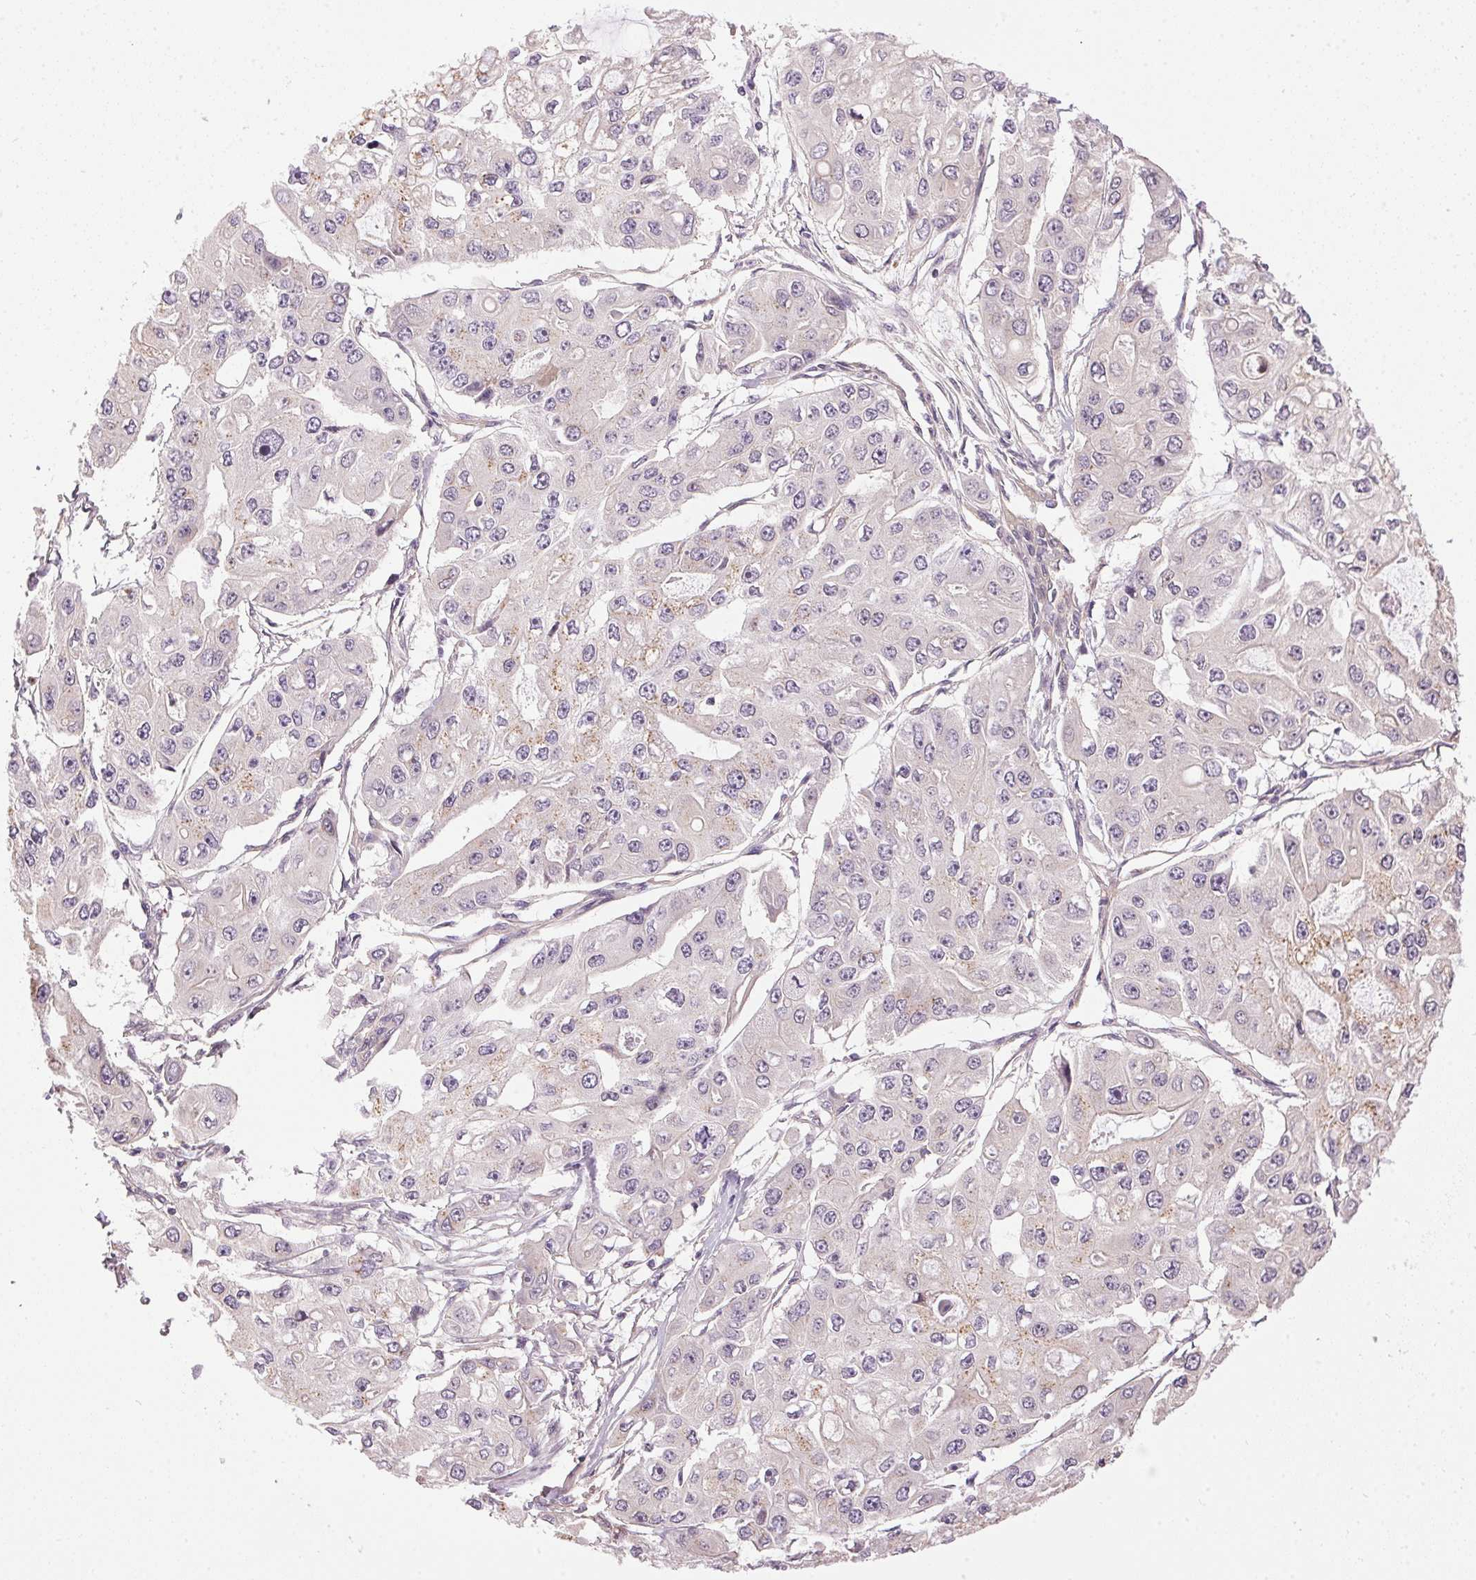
{"staining": {"intensity": "negative", "quantity": "none", "location": "none"}, "tissue": "ovarian cancer", "cell_type": "Tumor cells", "image_type": "cancer", "snomed": [{"axis": "morphology", "description": "Cystadenocarcinoma, serous, NOS"}, {"axis": "topography", "description": "Ovary"}], "caption": "High magnification brightfield microscopy of ovarian cancer (serous cystadenocarcinoma) stained with DAB (3,3'-diaminobenzidine) (brown) and counterstained with hematoxylin (blue): tumor cells show no significant positivity.", "gene": "GOLPH3", "patient": {"sex": "female", "age": 56}}